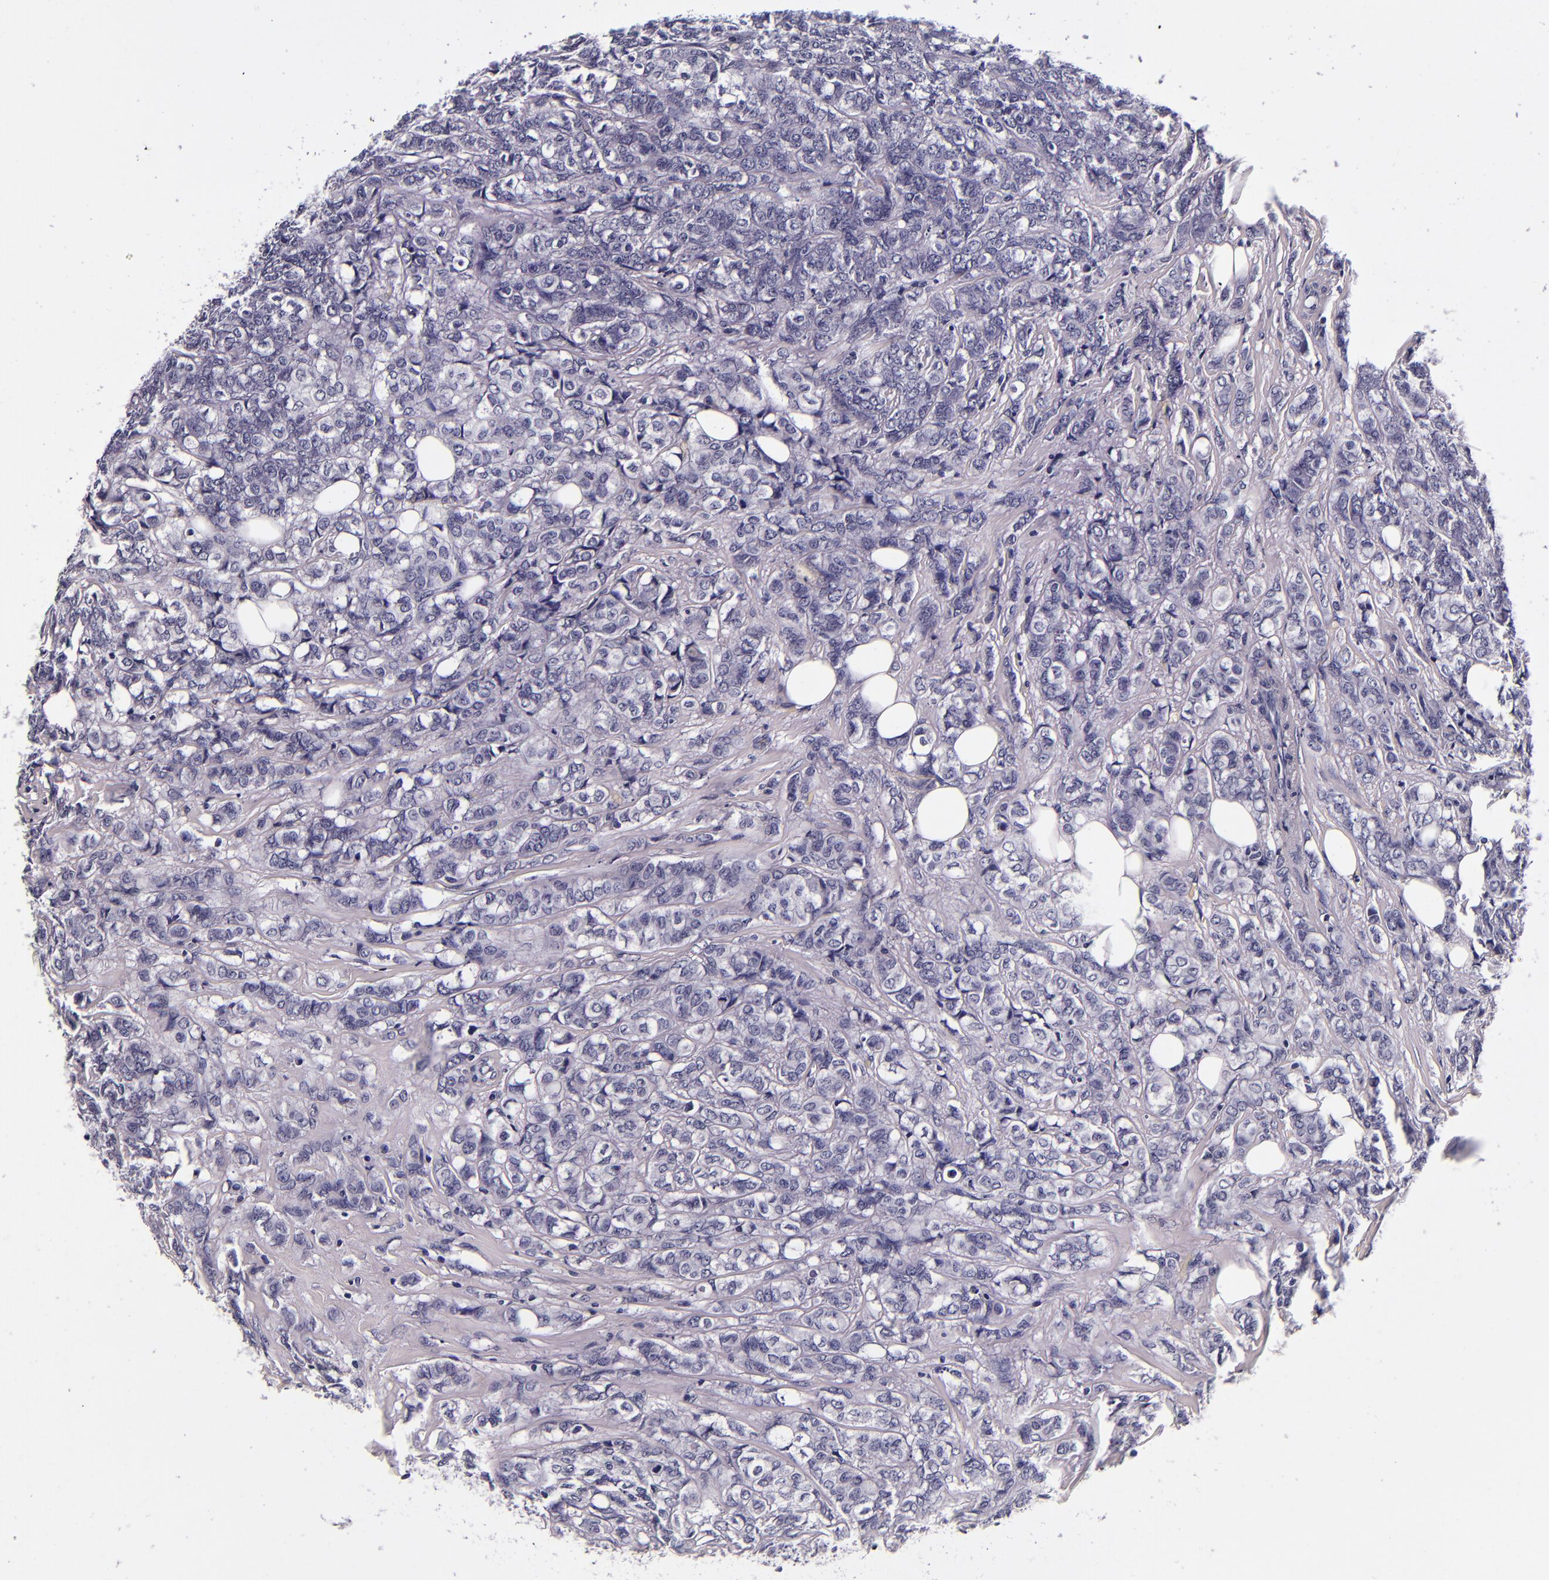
{"staining": {"intensity": "negative", "quantity": "none", "location": "none"}, "tissue": "breast cancer", "cell_type": "Tumor cells", "image_type": "cancer", "snomed": [{"axis": "morphology", "description": "Lobular carcinoma"}, {"axis": "topography", "description": "Breast"}], "caption": "Immunohistochemical staining of human breast cancer (lobular carcinoma) shows no significant staining in tumor cells.", "gene": "FBN1", "patient": {"sex": "female", "age": 60}}